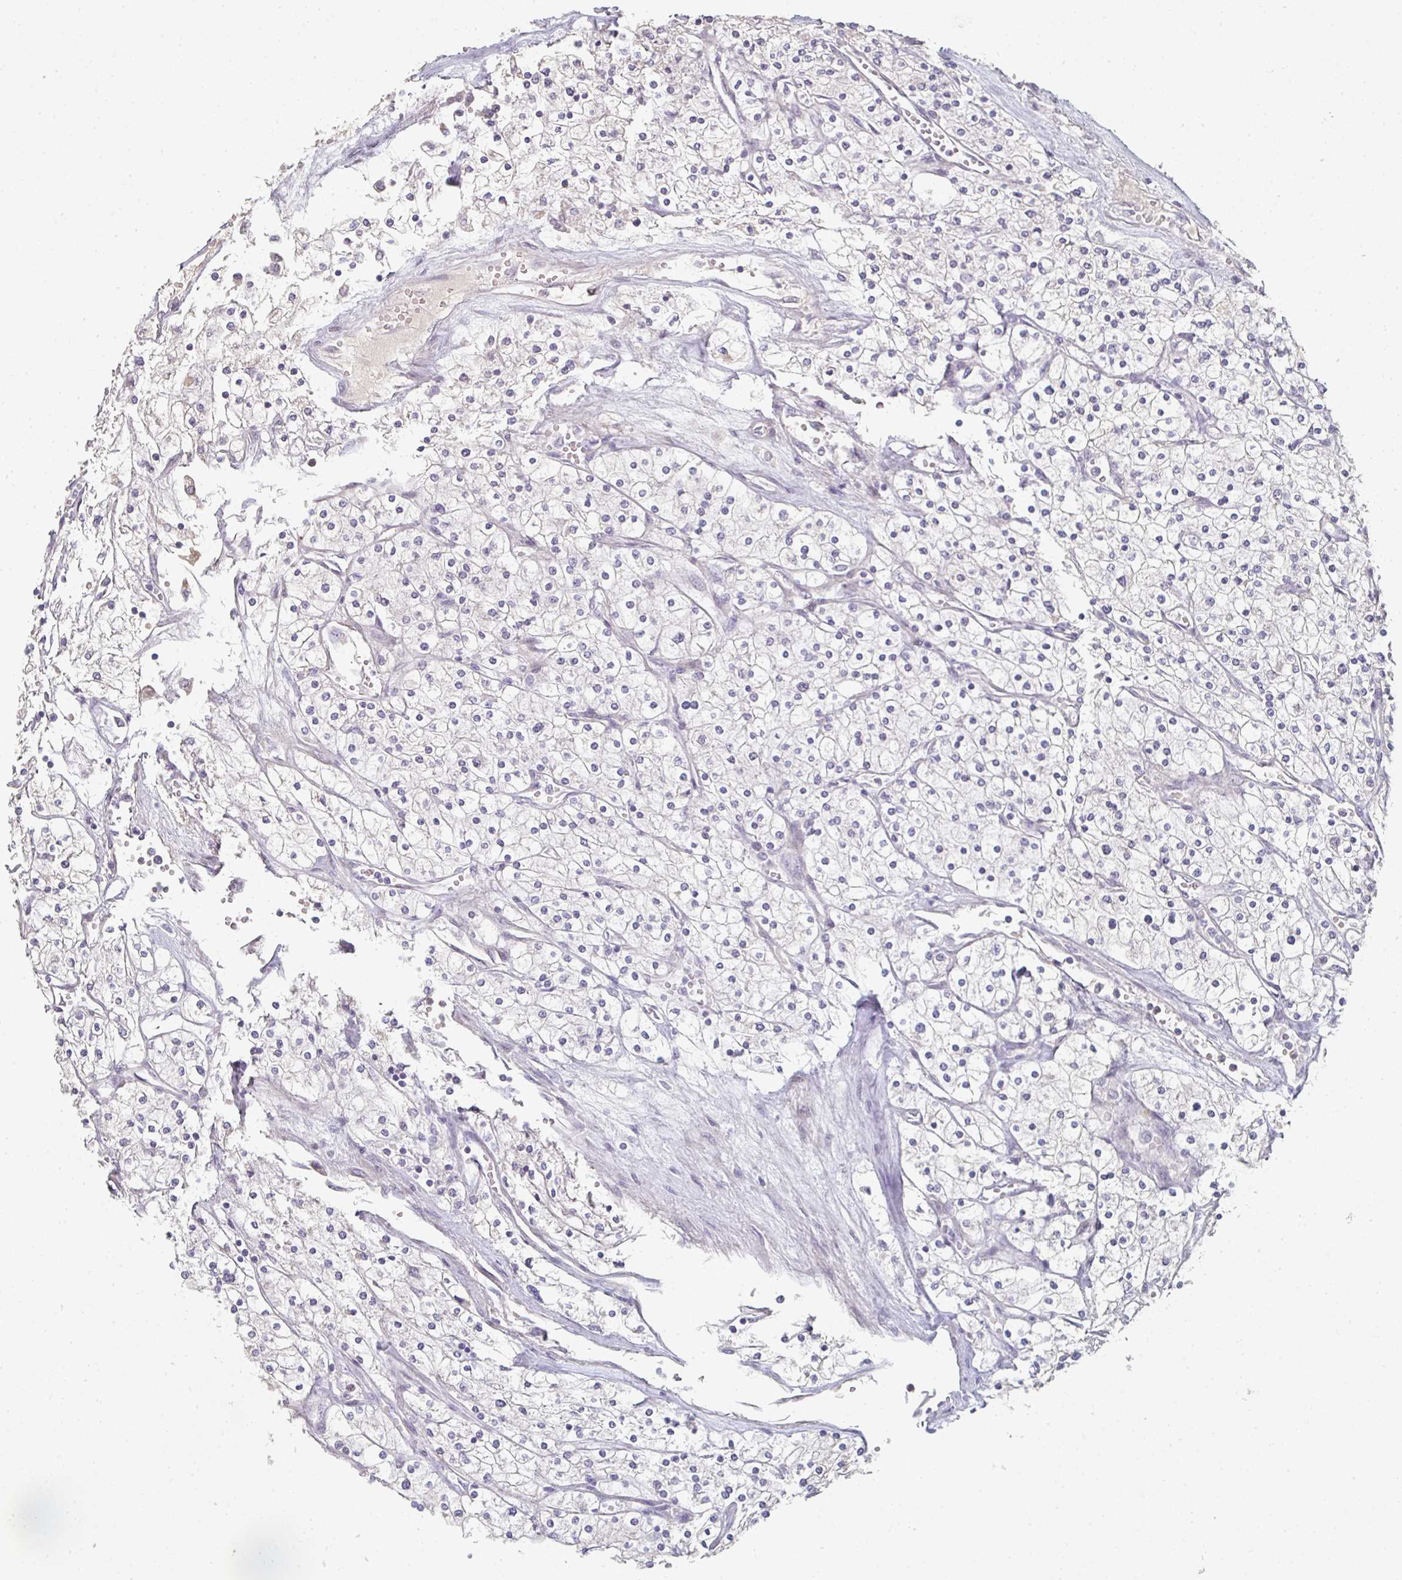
{"staining": {"intensity": "negative", "quantity": "none", "location": "none"}, "tissue": "renal cancer", "cell_type": "Tumor cells", "image_type": "cancer", "snomed": [{"axis": "morphology", "description": "Adenocarcinoma, NOS"}, {"axis": "topography", "description": "Kidney"}], "caption": "A photomicrograph of adenocarcinoma (renal) stained for a protein demonstrates no brown staining in tumor cells.", "gene": "A1CF", "patient": {"sex": "male", "age": 80}}